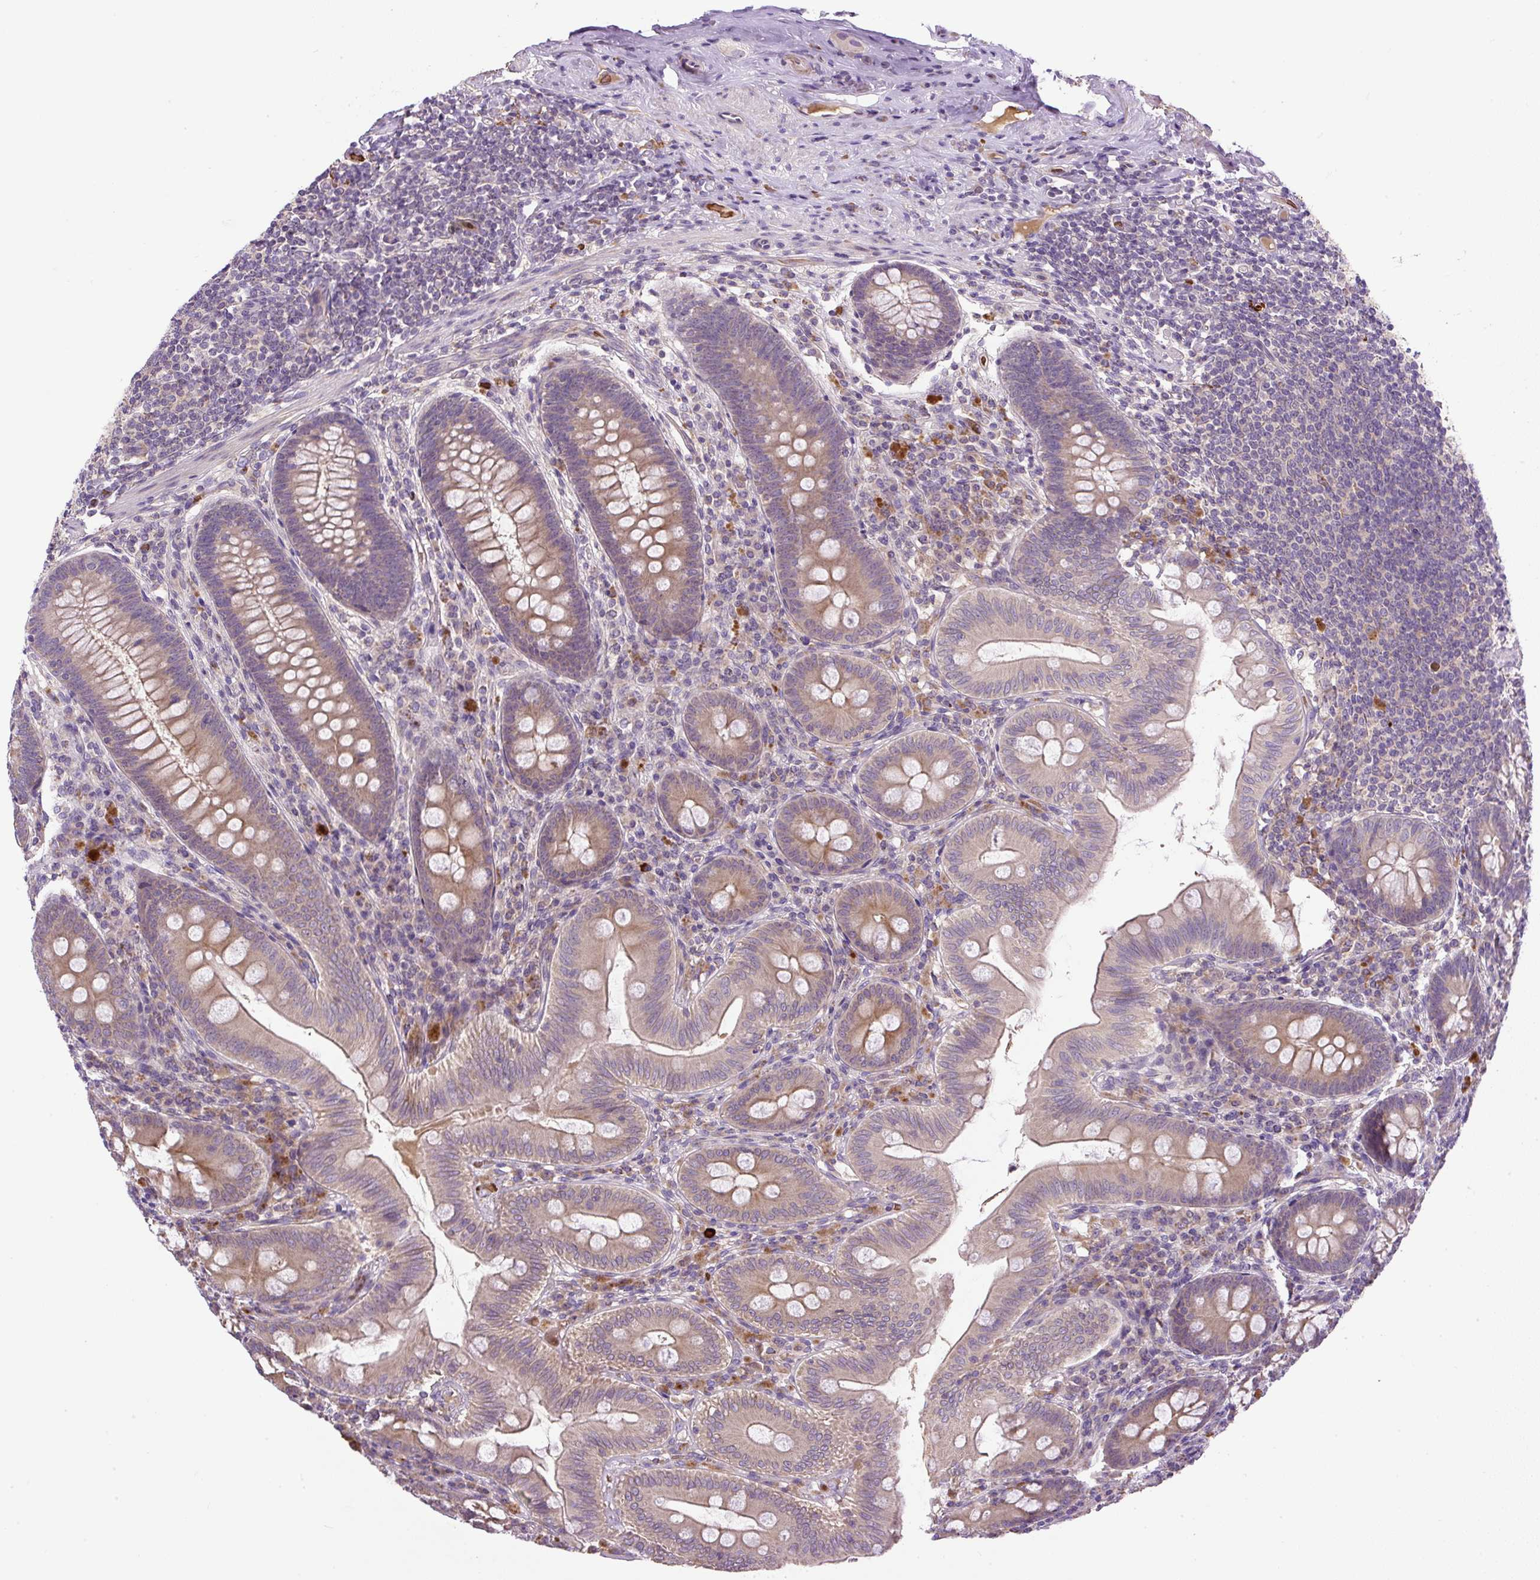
{"staining": {"intensity": "weak", "quantity": "25%-75%", "location": "cytoplasmic/membranous"}, "tissue": "appendix", "cell_type": "Glandular cells", "image_type": "normal", "snomed": [{"axis": "morphology", "description": "Normal tissue, NOS"}, {"axis": "topography", "description": "Appendix"}], "caption": "Immunohistochemistry image of unremarkable appendix: human appendix stained using IHC reveals low levels of weak protein expression localized specifically in the cytoplasmic/membranous of glandular cells, appearing as a cytoplasmic/membranous brown color.", "gene": "CXCL13", "patient": {"sex": "male", "age": 71}}